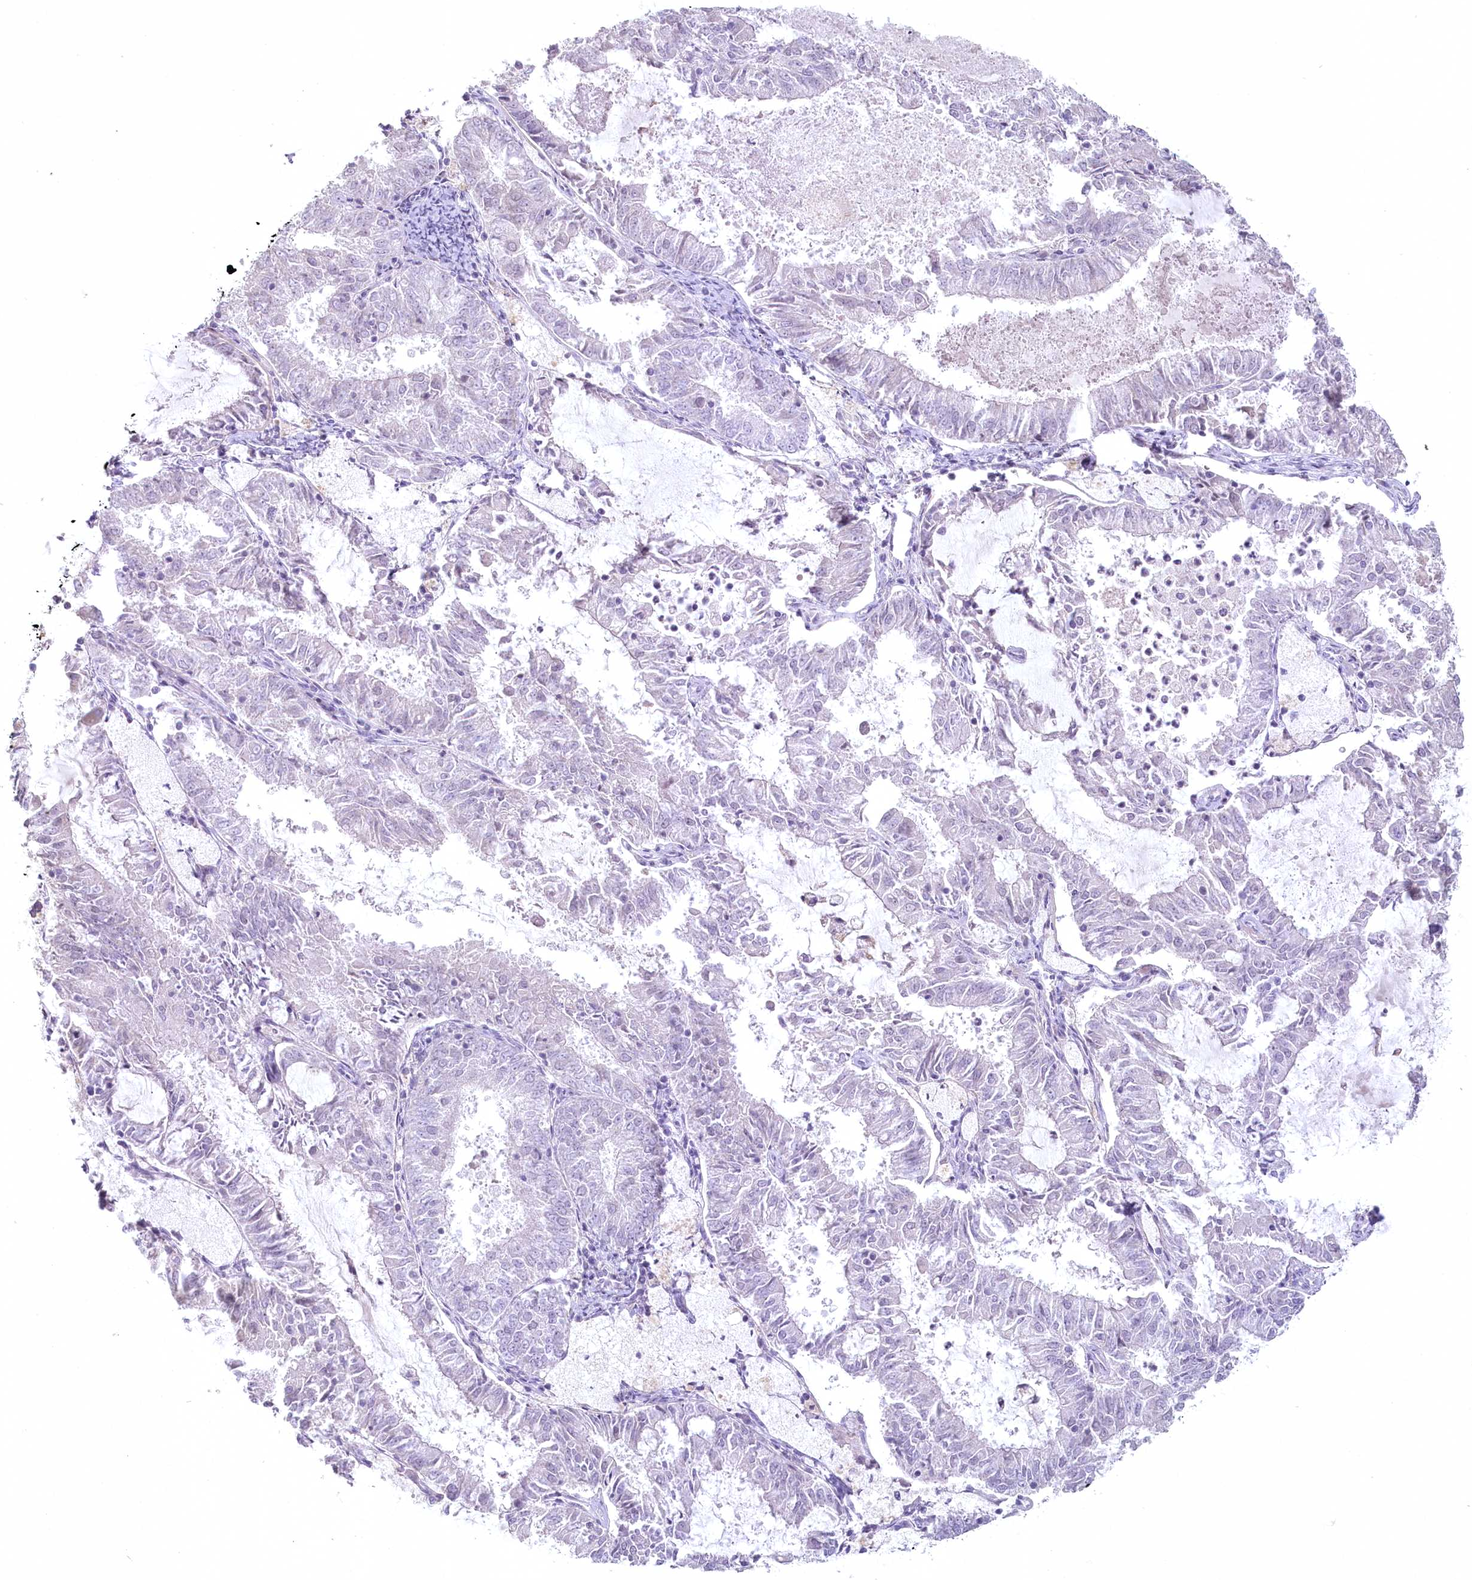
{"staining": {"intensity": "negative", "quantity": "none", "location": "none"}, "tissue": "endometrial cancer", "cell_type": "Tumor cells", "image_type": "cancer", "snomed": [{"axis": "morphology", "description": "Adenocarcinoma, NOS"}, {"axis": "topography", "description": "Endometrium"}], "caption": "Histopathology image shows no protein expression in tumor cells of endometrial adenocarcinoma tissue.", "gene": "USP11", "patient": {"sex": "female", "age": 57}}